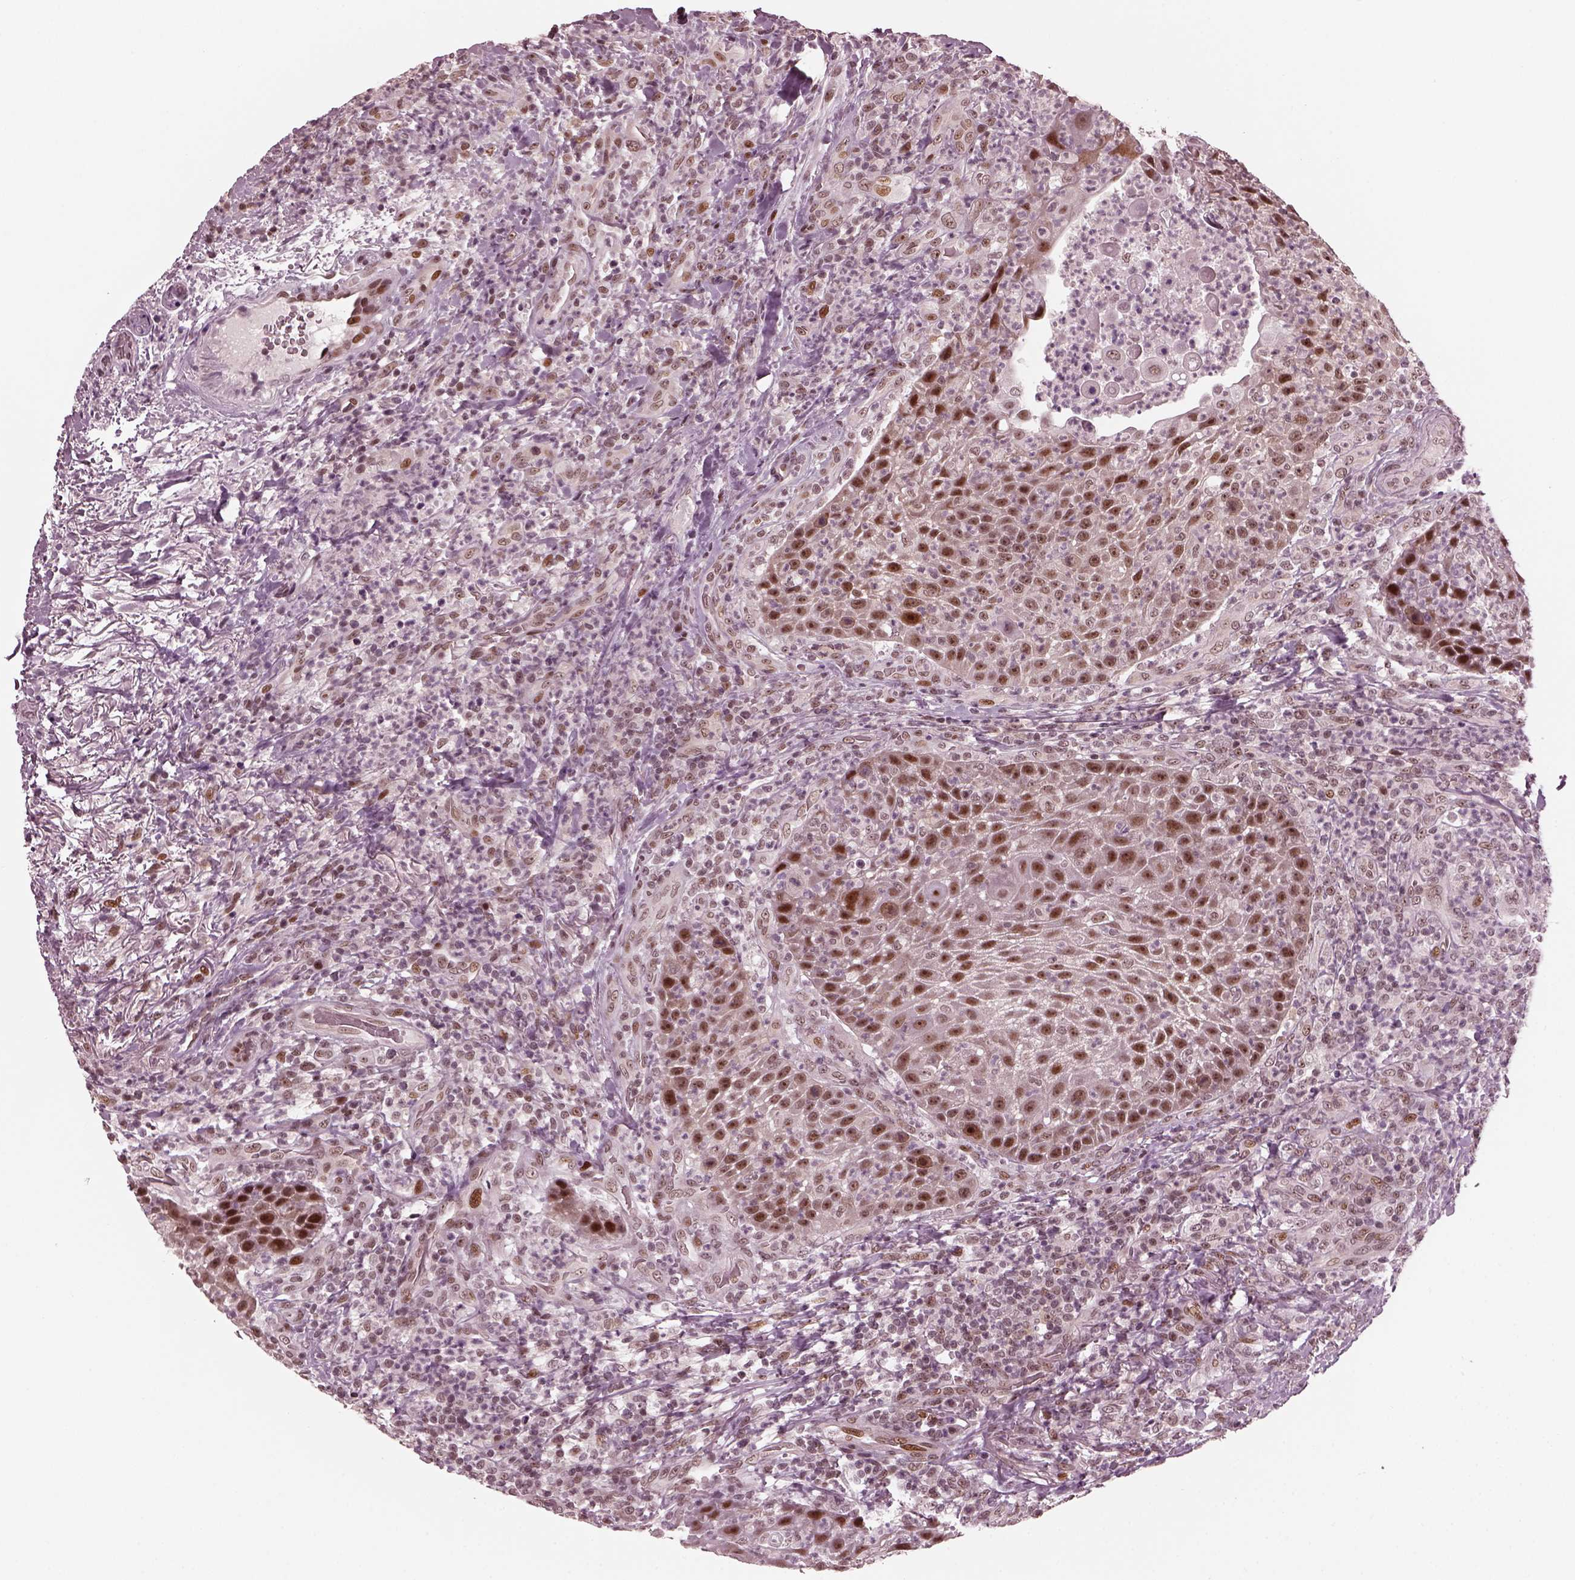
{"staining": {"intensity": "moderate", "quantity": ">75%", "location": "nuclear"}, "tissue": "head and neck cancer", "cell_type": "Tumor cells", "image_type": "cancer", "snomed": [{"axis": "morphology", "description": "Squamous cell carcinoma, NOS"}, {"axis": "topography", "description": "Head-Neck"}], "caption": "Squamous cell carcinoma (head and neck) tissue exhibits moderate nuclear positivity in about >75% of tumor cells, visualized by immunohistochemistry.", "gene": "TRIB3", "patient": {"sex": "male", "age": 69}}